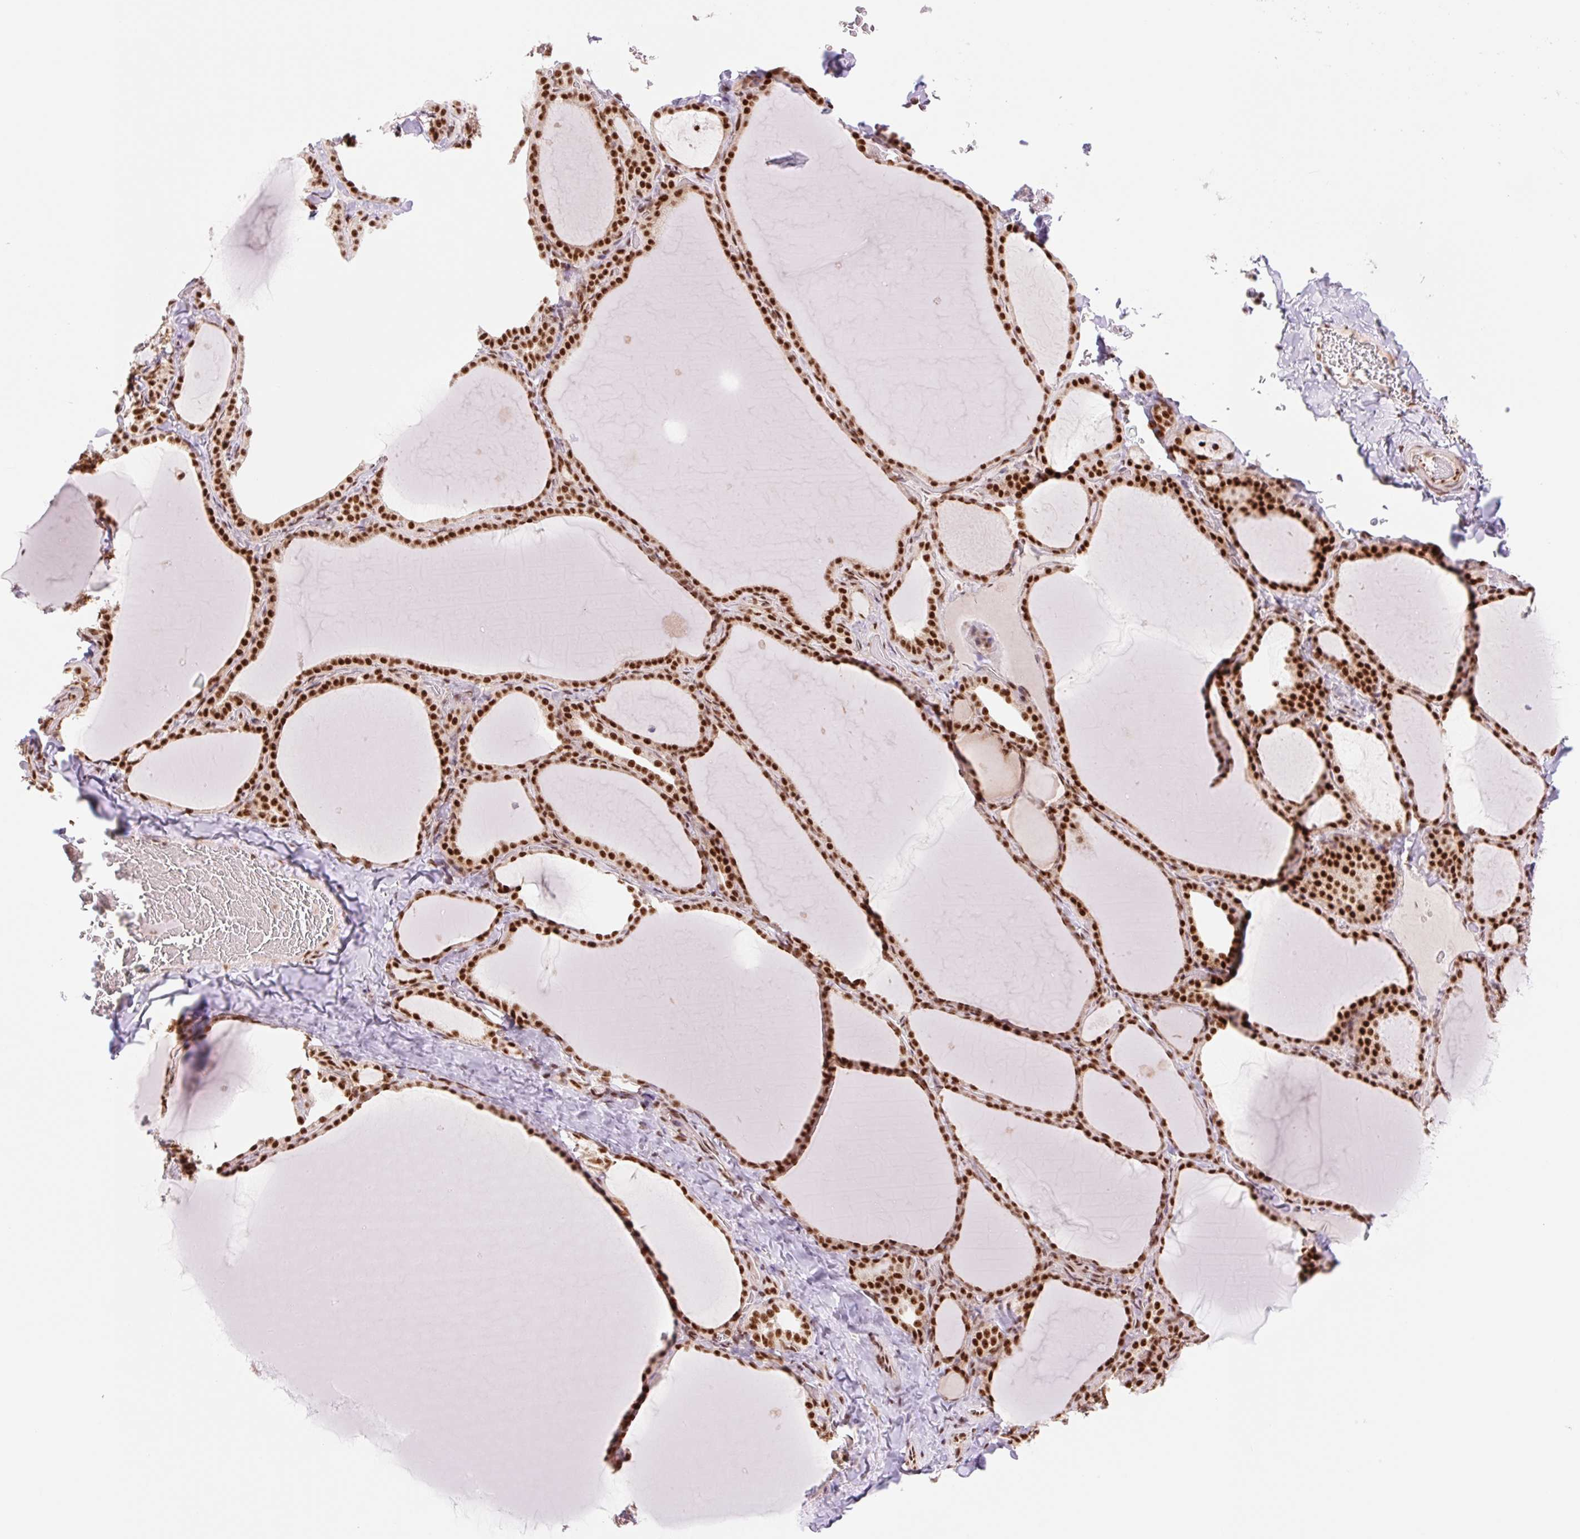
{"staining": {"intensity": "strong", "quantity": ">75%", "location": "nuclear"}, "tissue": "thyroid gland", "cell_type": "Glandular cells", "image_type": "normal", "snomed": [{"axis": "morphology", "description": "Normal tissue, NOS"}, {"axis": "topography", "description": "Thyroid gland"}], "caption": "An immunohistochemistry (IHC) photomicrograph of unremarkable tissue is shown. Protein staining in brown labels strong nuclear positivity in thyroid gland within glandular cells.", "gene": "PRDM11", "patient": {"sex": "female", "age": 22}}